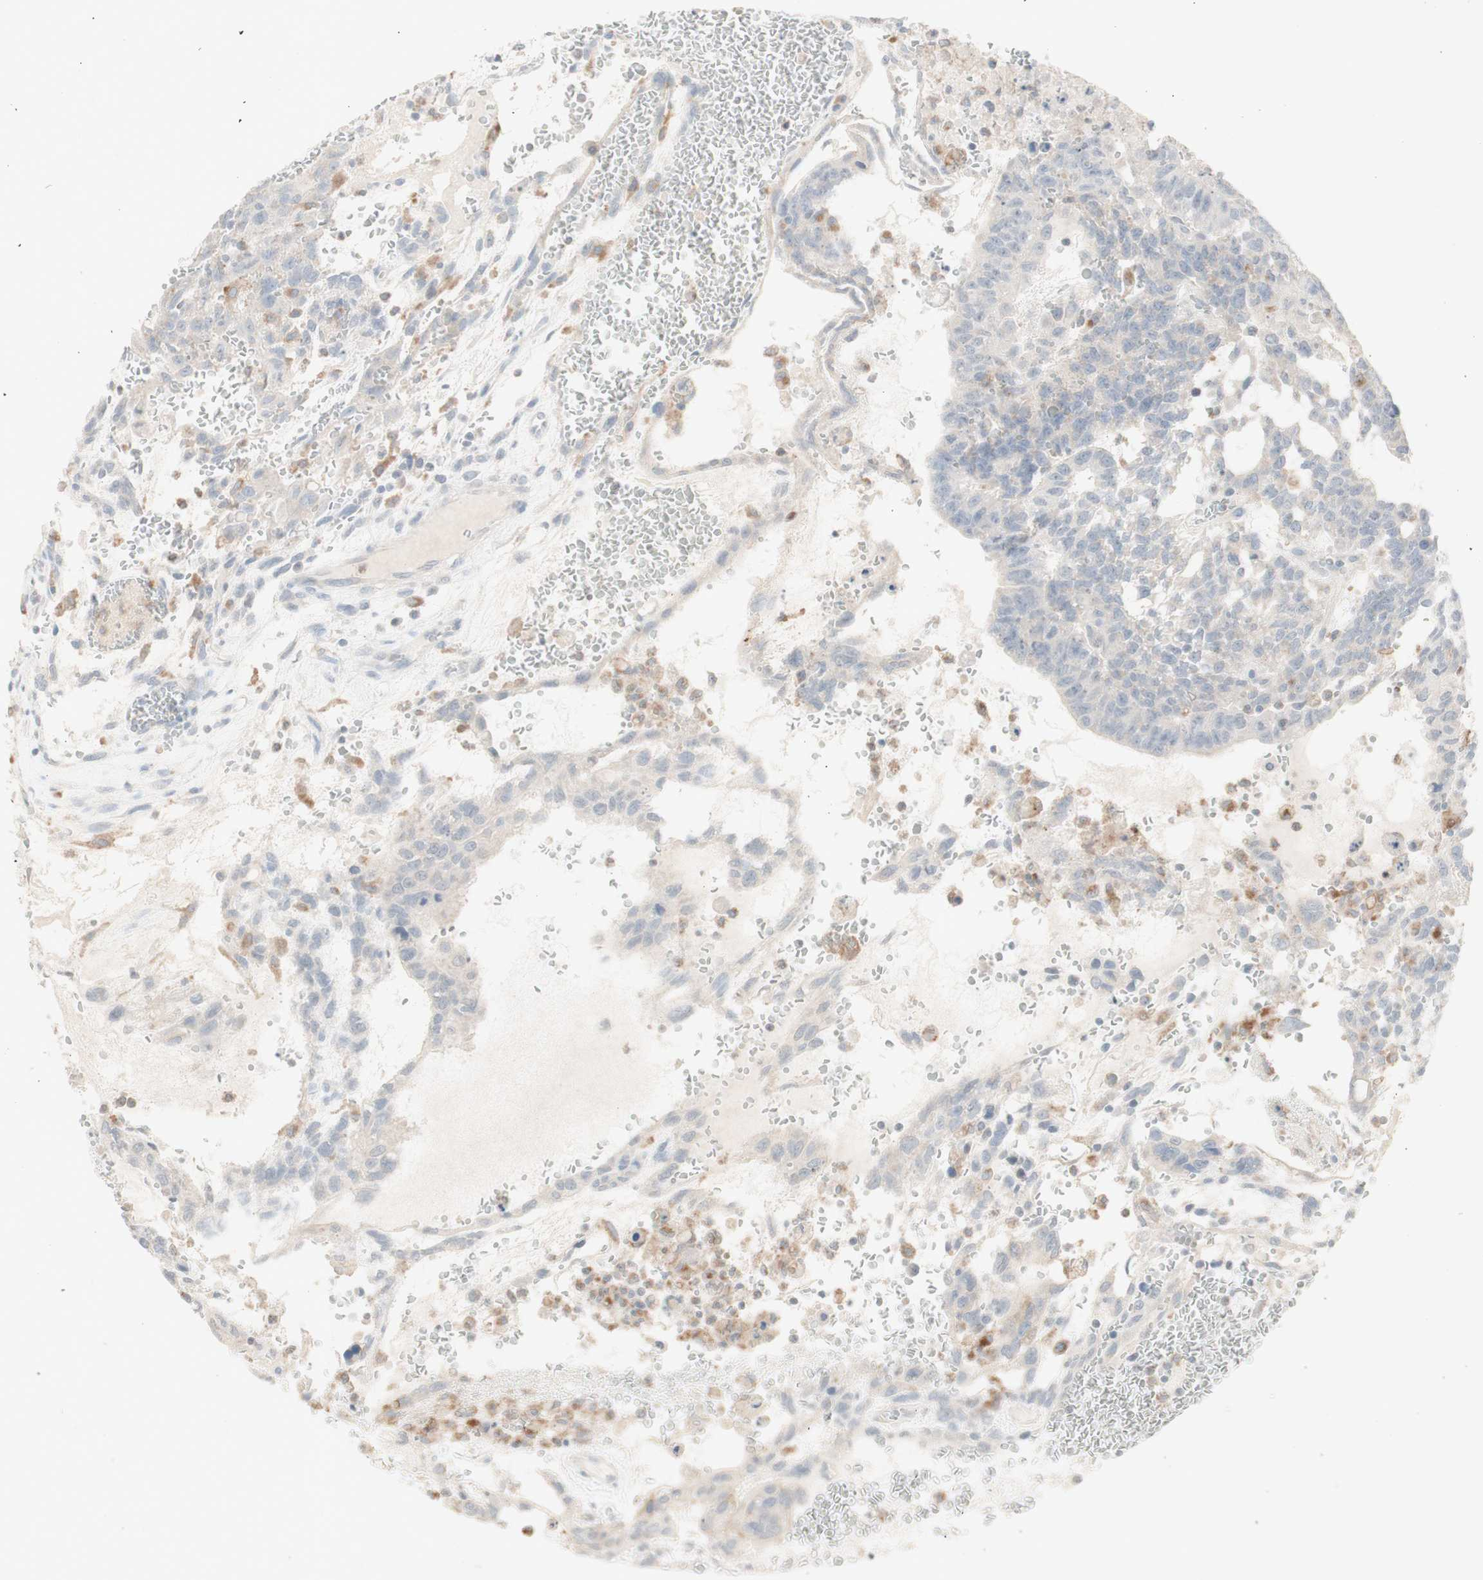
{"staining": {"intensity": "negative", "quantity": "none", "location": "none"}, "tissue": "testis cancer", "cell_type": "Tumor cells", "image_type": "cancer", "snomed": [{"axis": "morphology", "description": "Seminoma, NOS"}, {"axis": "morphology", "description": "Carcinoma, Embryonal, NOS"}, {"axis": "topography", "description": "Testis"}], "caption": "IHC micrograph of neoplastic tissue: testis cancer stained with DAB demonstrates no significant protein staining in tumor cells.", "gene": "ATP6V1B1", "patient": {"sex": "male", "age": 52}}